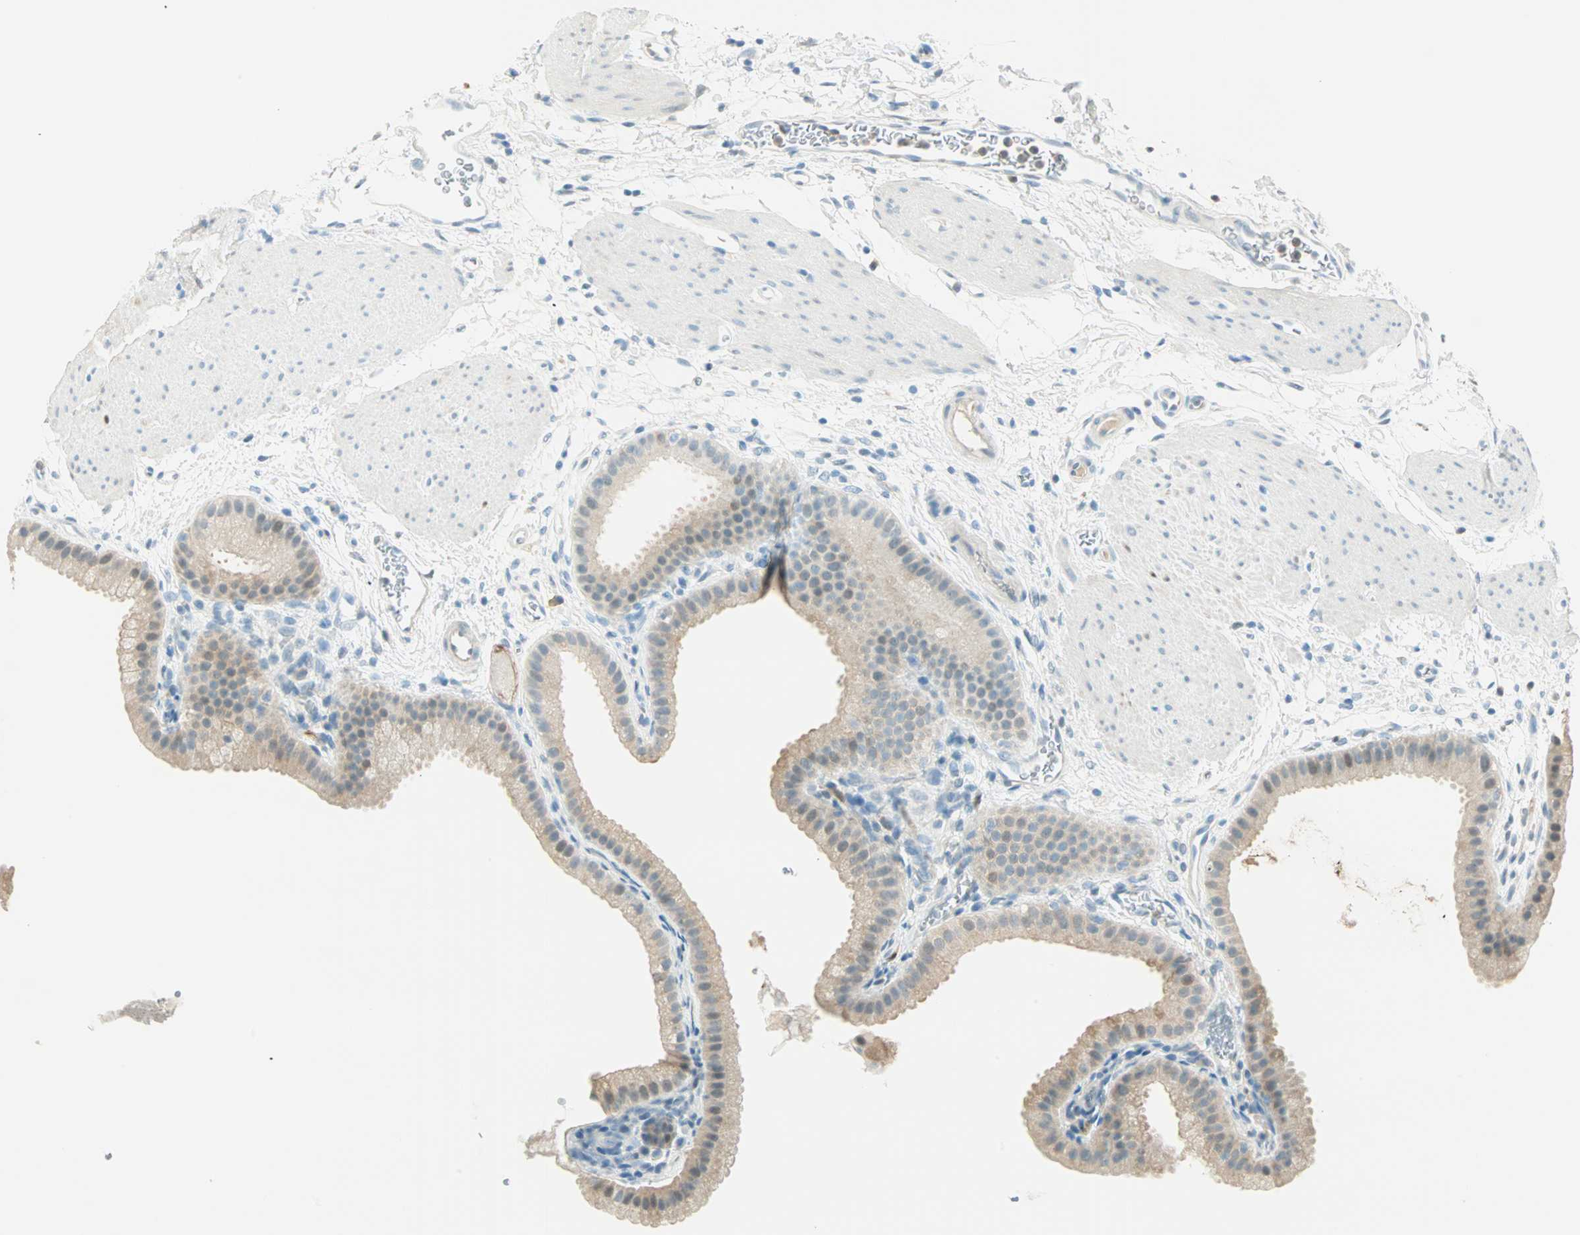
{"staining": {"intensity": "weak", "quantity": "25%-75%", "location": "cytoplasmic/membranous,nuclear"}, "tissue": "gallbladder", "cell_type": "Glandular cells", "image_type": "normal", "snomed": [{"axis": "morphology", "description": "Normal tissue, NOS"}, {"axis": "topography", "description": "Gallbladder"}], "caption": "Gallbladder stained with IHC demonstrates weak cytoplasmic/membranous,nuclear expression in about 25%-75% of glandular cells. (Brightfield microscopy of DAB IHC at high magnification).", "gene": "S100A1", "patient": {"sex": "female", "age": 64}}